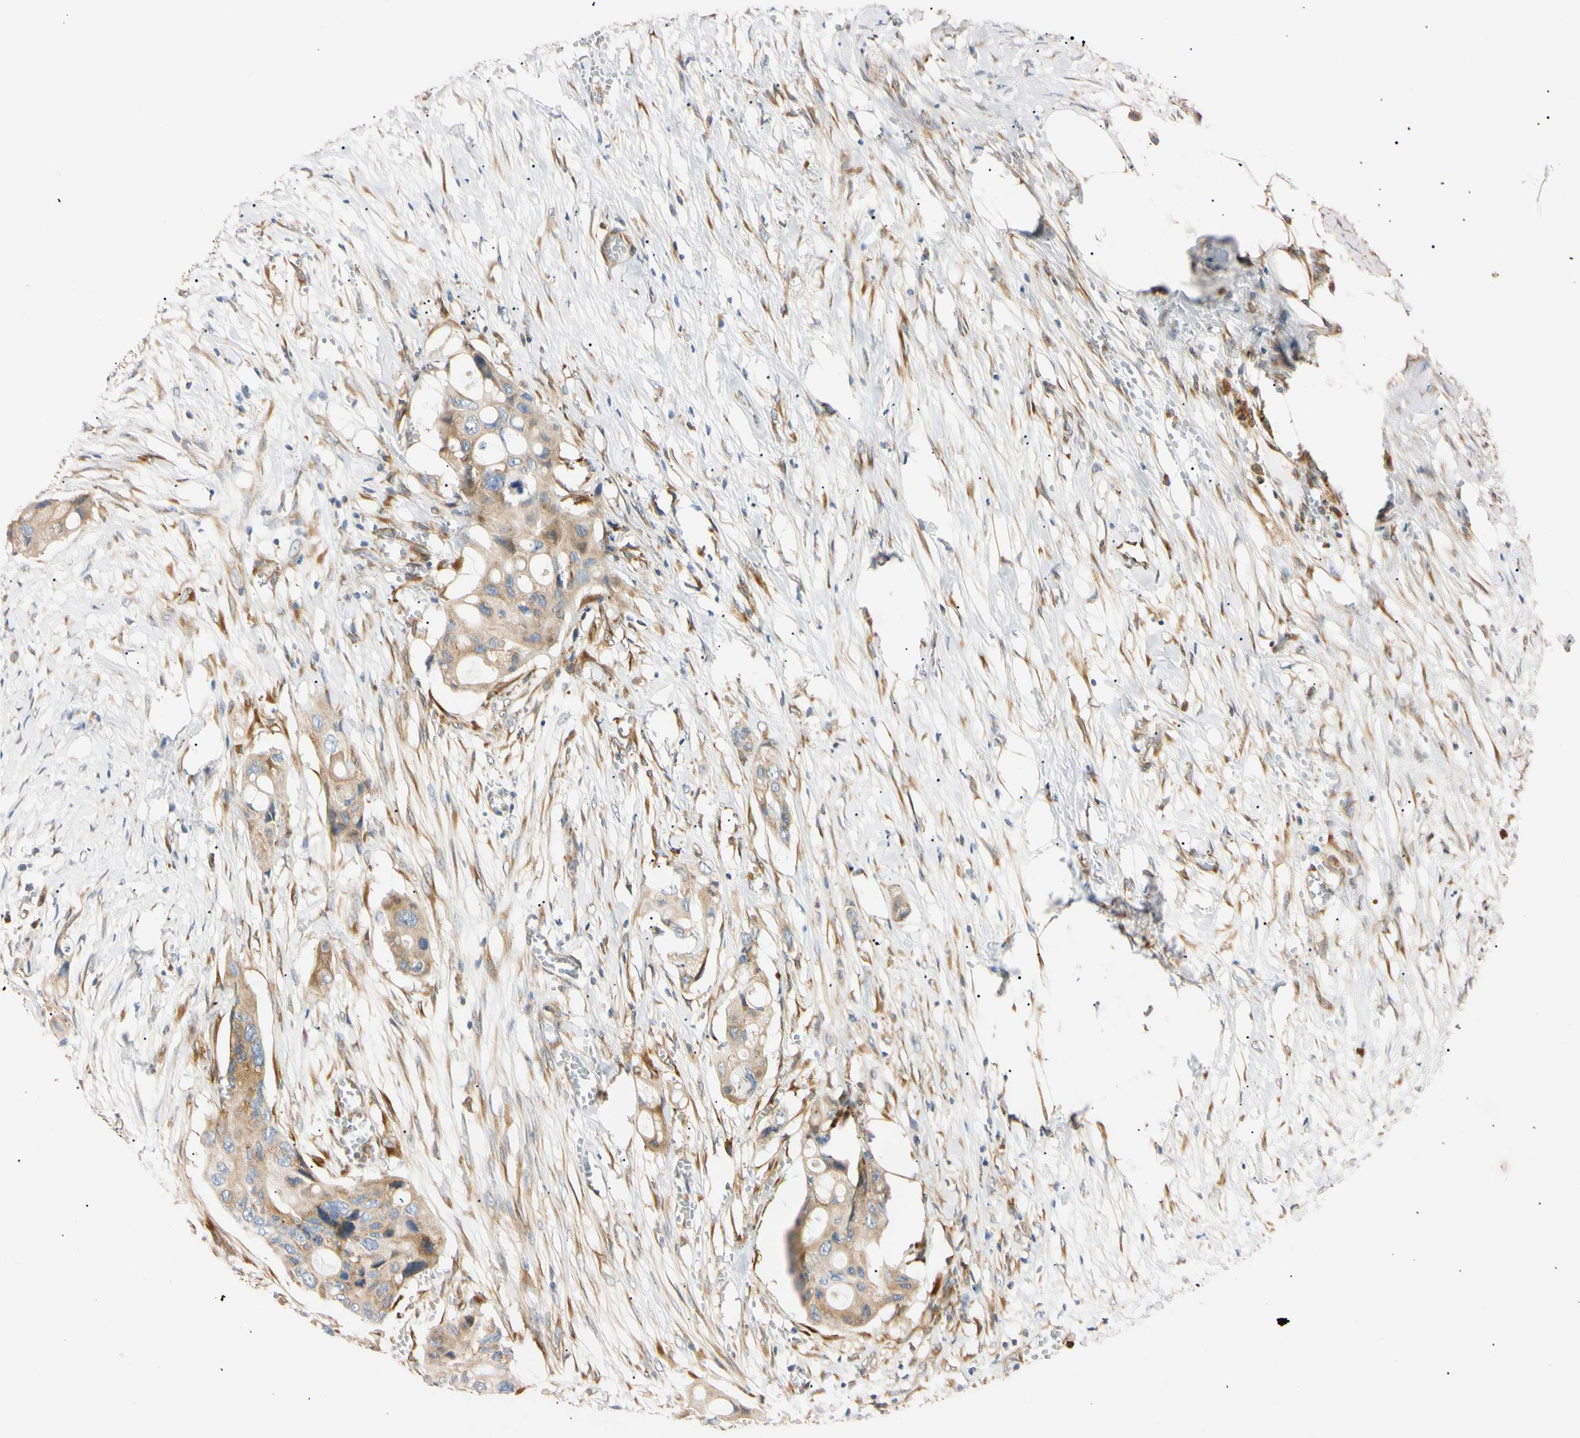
{"staining": {"intensity": "weak", "quantity": ">75%", "location": "cytoplasmic/membranous"}, "tissue": "colorectal cancer", "cell_type": "Tumor cells", "image_type": "cancer", "snomed": [{"axis": "morphology", "description": "Adenocarcinoma, NOS"}, {"axis": "topography", "description": "Colon"}], "caption": "Immunohistochemistry (IHC) histopathology image of human colorectal cancer stained for a protein (brown), which displays low levels of weak cytoplasmic/membranous expression in approximately >75% of tumor cells.", "gene": "IER3IP1", "patient": {"sex": "female", "age": 57}}